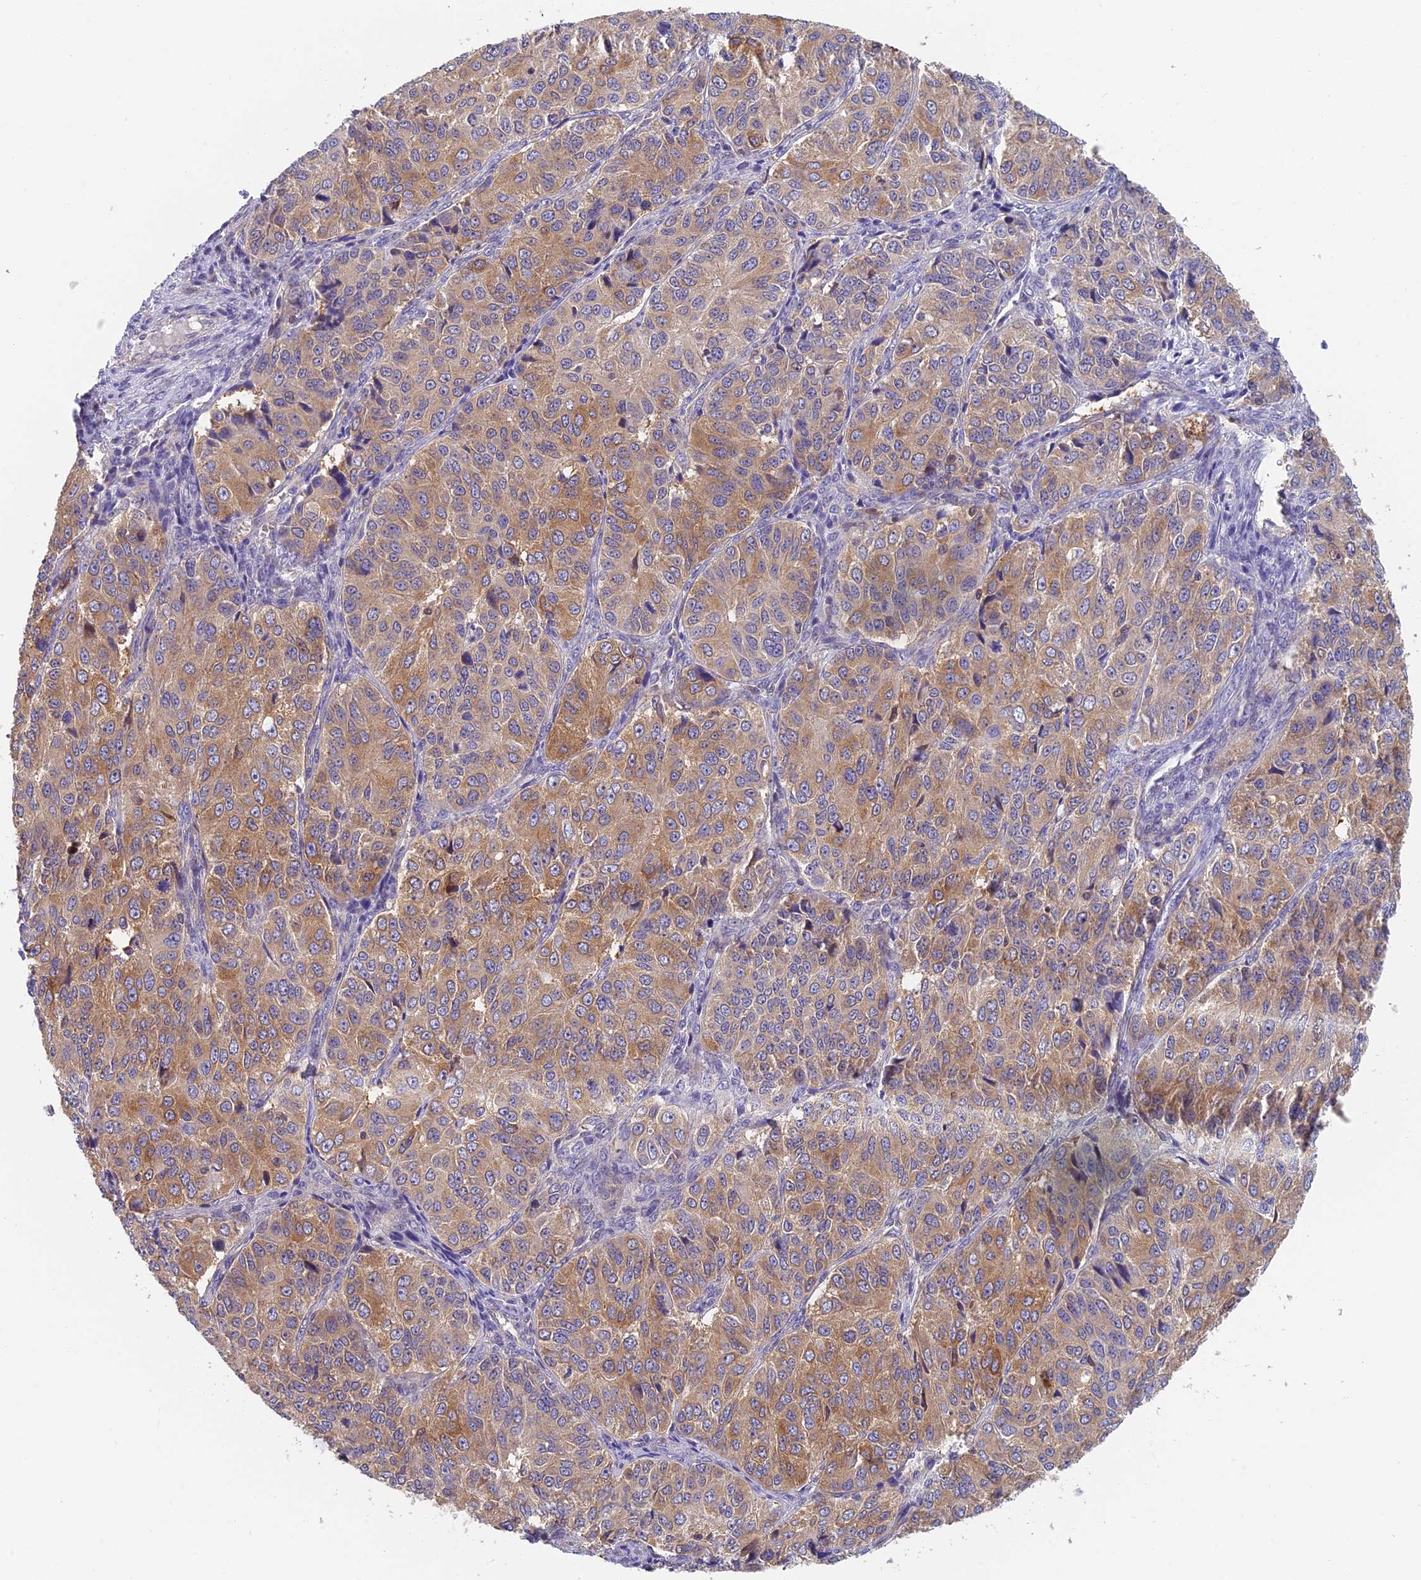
{"staining": {"intensity": "moderate", "quantity": "25%-75%", "location": "cytoplasmic/membranous"}, "tissue": "ovarian cancer", "cell_type": "Tumor cells", "image_type": "cancer", "snomed": [{"axis": "morphology", "description": "Carcinoma, endometroid"}, {"axis": "topography", "description": "Ovary"}], "caption": "The micrograph displays staining of ovarian endometroid carcinoma, revealing moderate cytoplasmic/membranous protein expression (brown color) within tumor cells. (Brightfield microscopy of DAB IHC at high magnification).", "gene": "IPO5", "patient": {"sex": "female", "age": 51}}